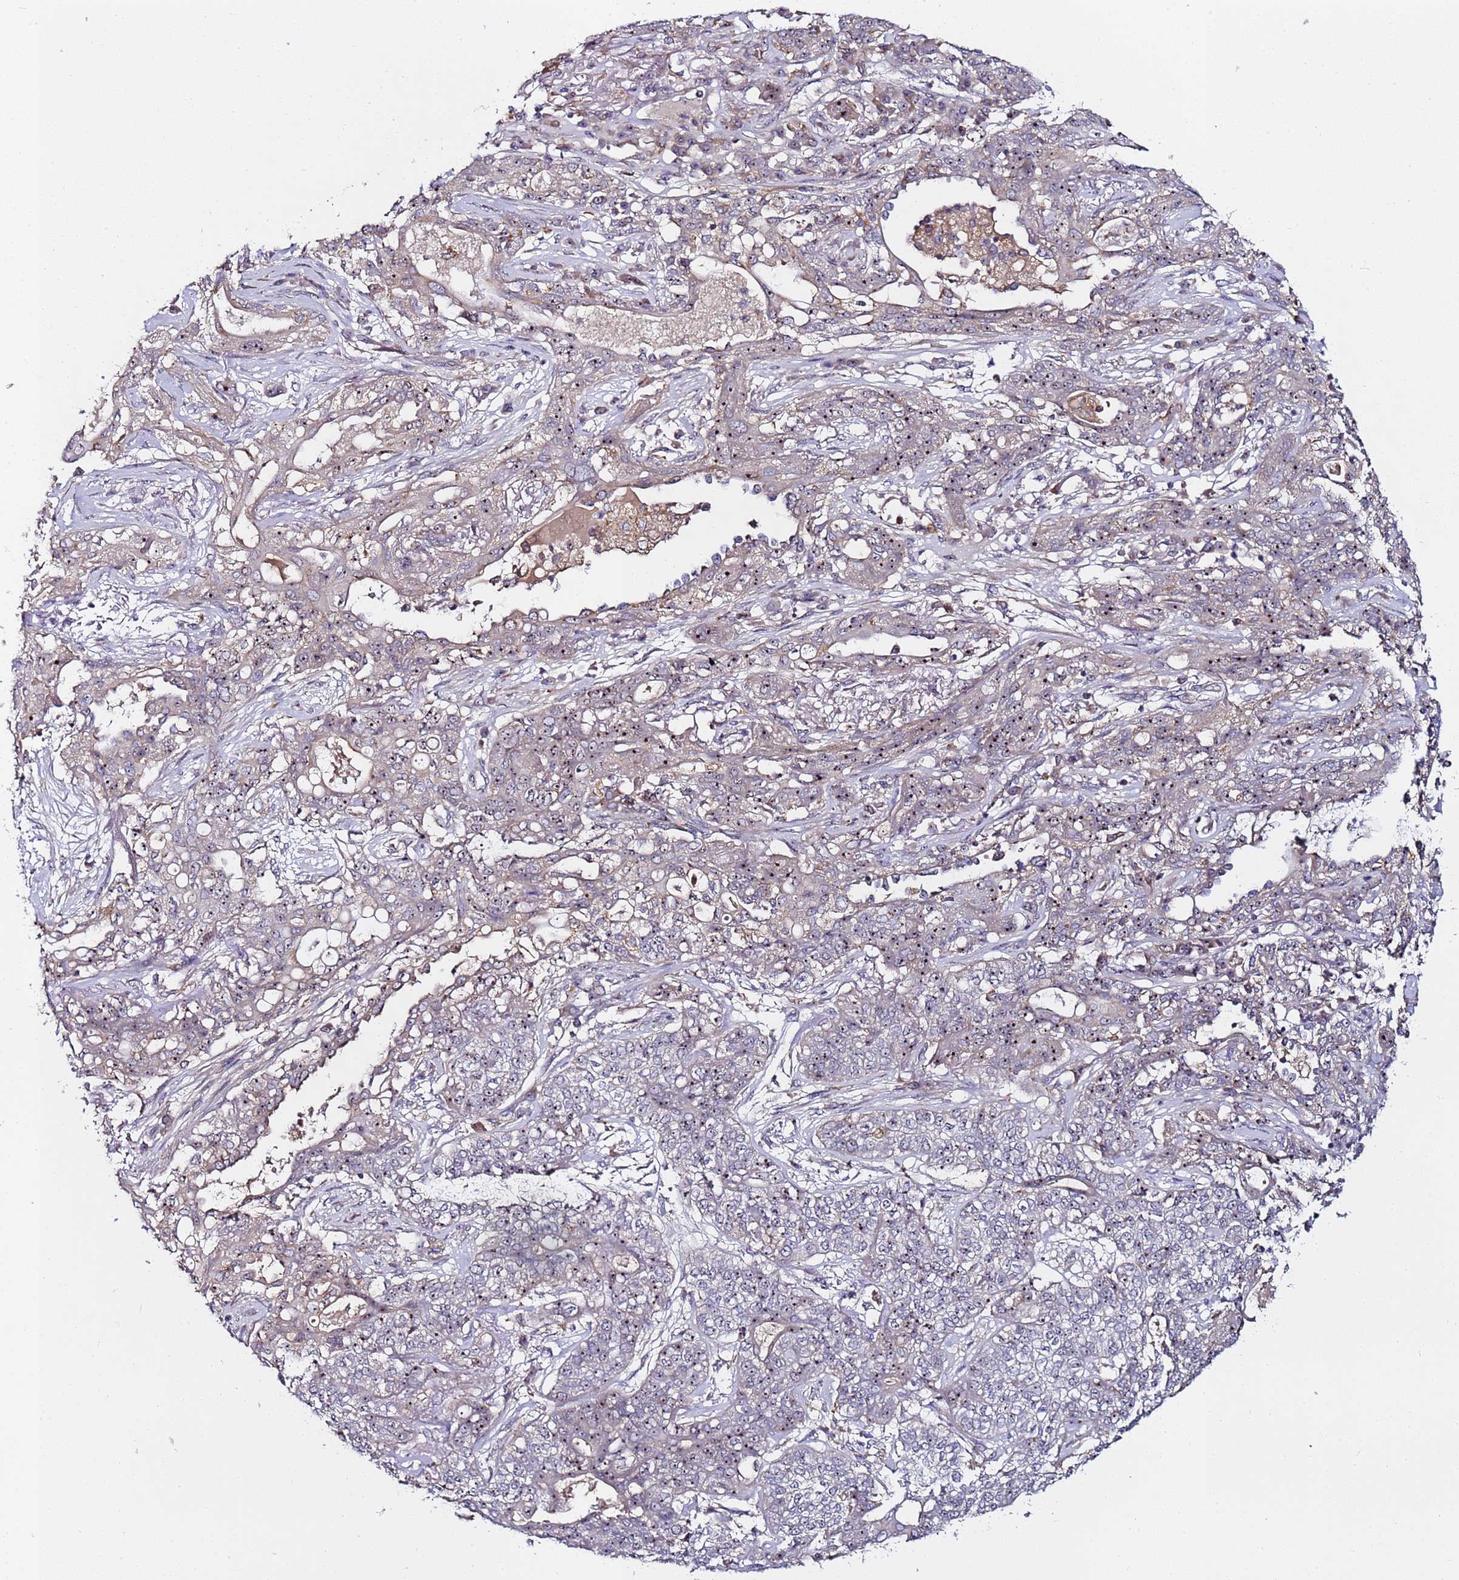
{"staining": {"intensity": "strong", "quantity": "25%-75%", "location": "nuclear"}, "tissue": "lung cancer", "cell_type": "Tumor cells", "image_type": "cancer", "snomed": [{"axis": "morphology", "description": "Squamous cell carcinoma, NOS"}, {"axis": "topography", "description": "Lung"}], "caption": "Strong nuclear protein positivity is identified in about 25%-75% of tumor cells in lung cancer.", "gene": "KRI1", "patient": {"sex": "female", "age": 70}}